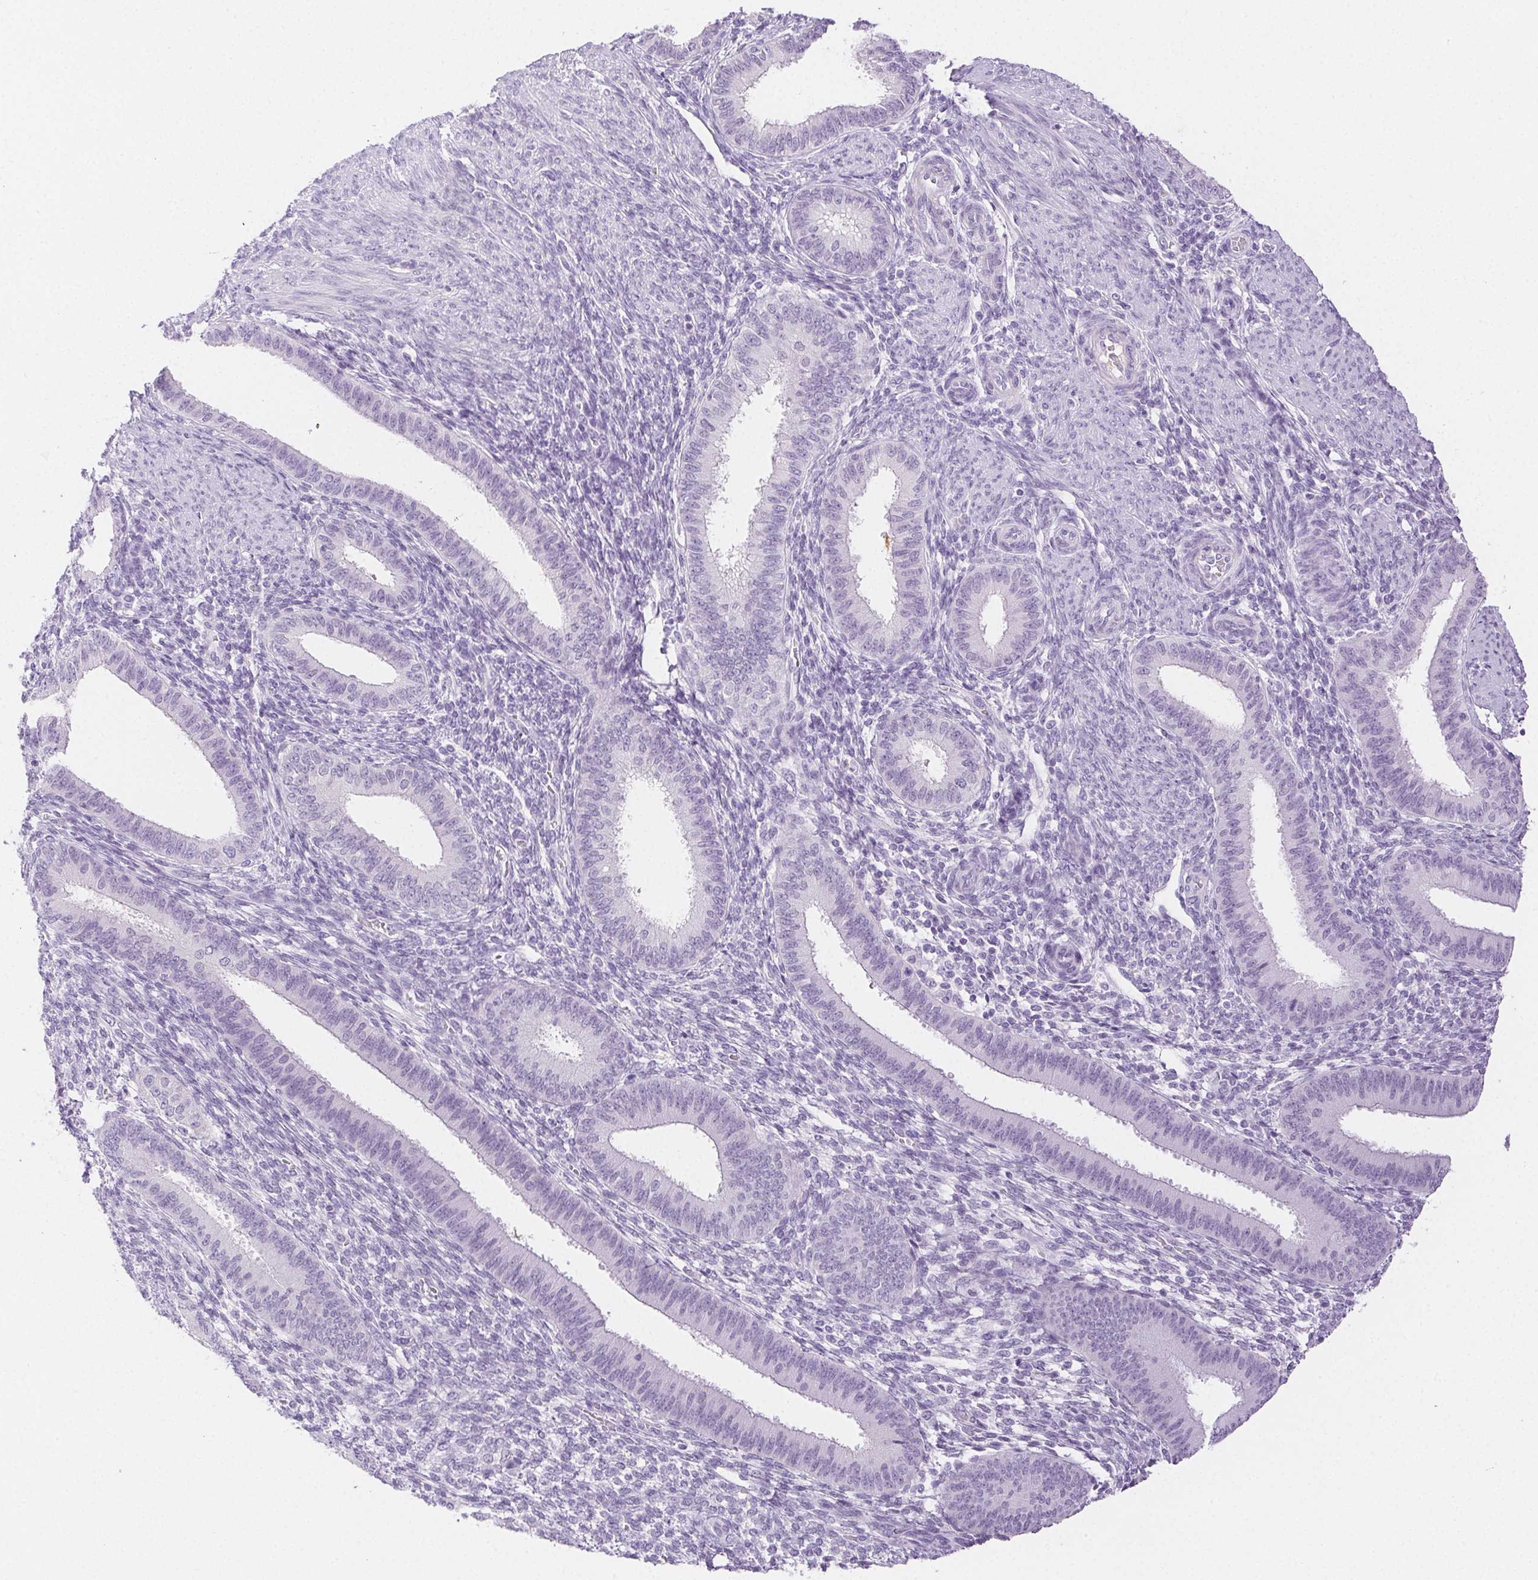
{"staining": {"intensity": "negative", "quantity": "none", "location": "none"}, "tissue": "endometrium", "cell_type": "Cells in endometrial stroma", "image_type": "normal", "snomed": [{"axis": "morphology", "description": "Normal tissue, NOS"}, {"axis": "topography", "description": "Endometrium"}], "caption": "IHC micrograph of benign human endometrium stained for a protein (brown), which shows no positivity in cells in endometrial stroma. (DAB IHC visualized using brightfield microscopy, high magnification).", "gene": "SPACA4", "patient": {"sex": "female", "age": 39}}